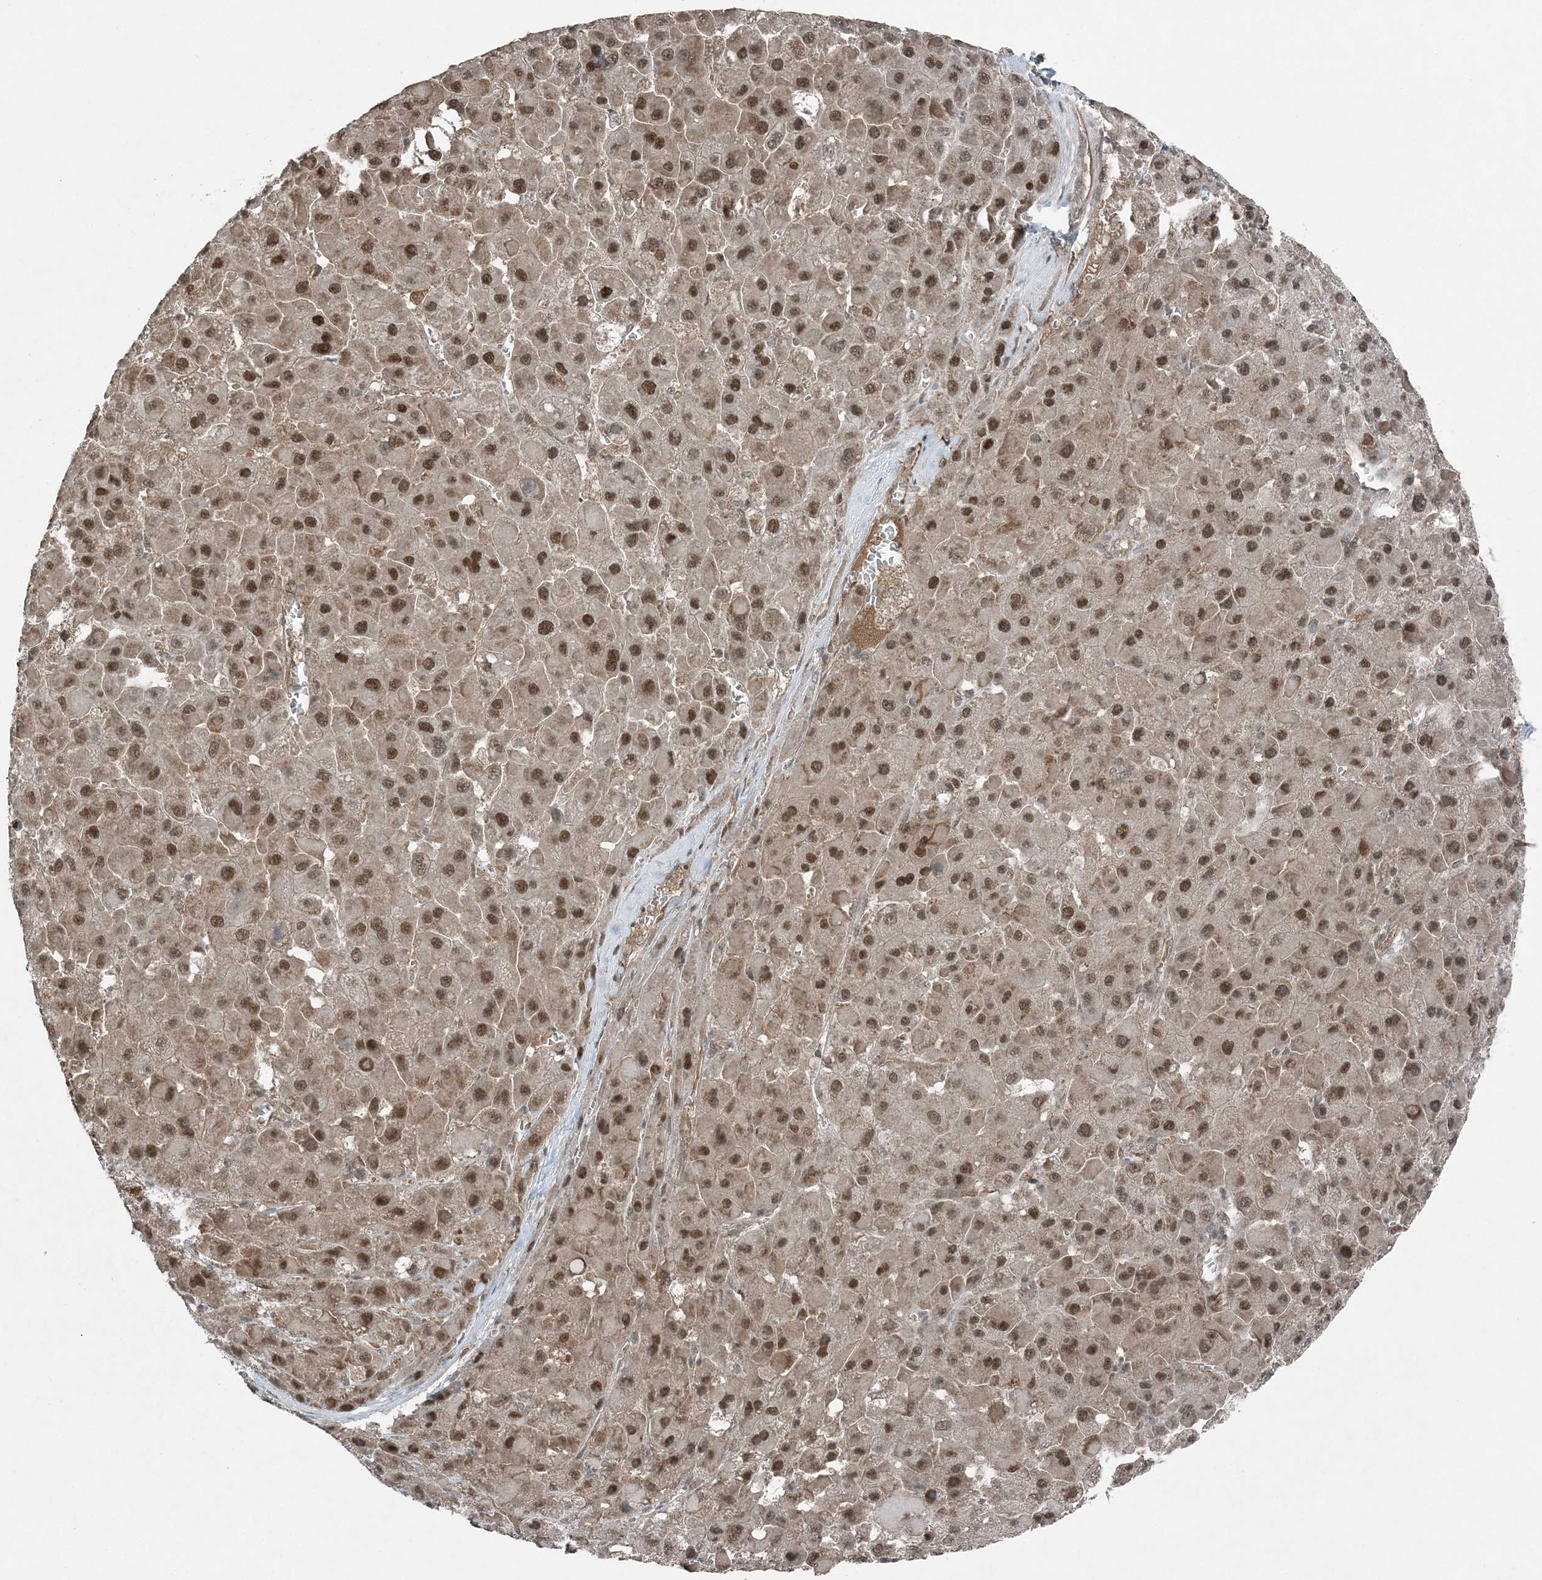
{"staining": {"intensity": "moderate", "quantity": ">75%", "location": "nuclear"}, "tissue": "liver cancer", "cell_type": "Tumor cells", "image_type": "cancer", "snomed": [{"axis": "morphology", "description": "Carcinoma, Hepatocellular, NOS"}, {"axis": "topography", "description": "Liver"}], "caption": "Moderate nuclear protein positivity is present in approximately >75% of tumor cells in liver hepatocellular carcinoma.", "gene": "COPS7B", "patient": {"sex": "female", "age": 73}}